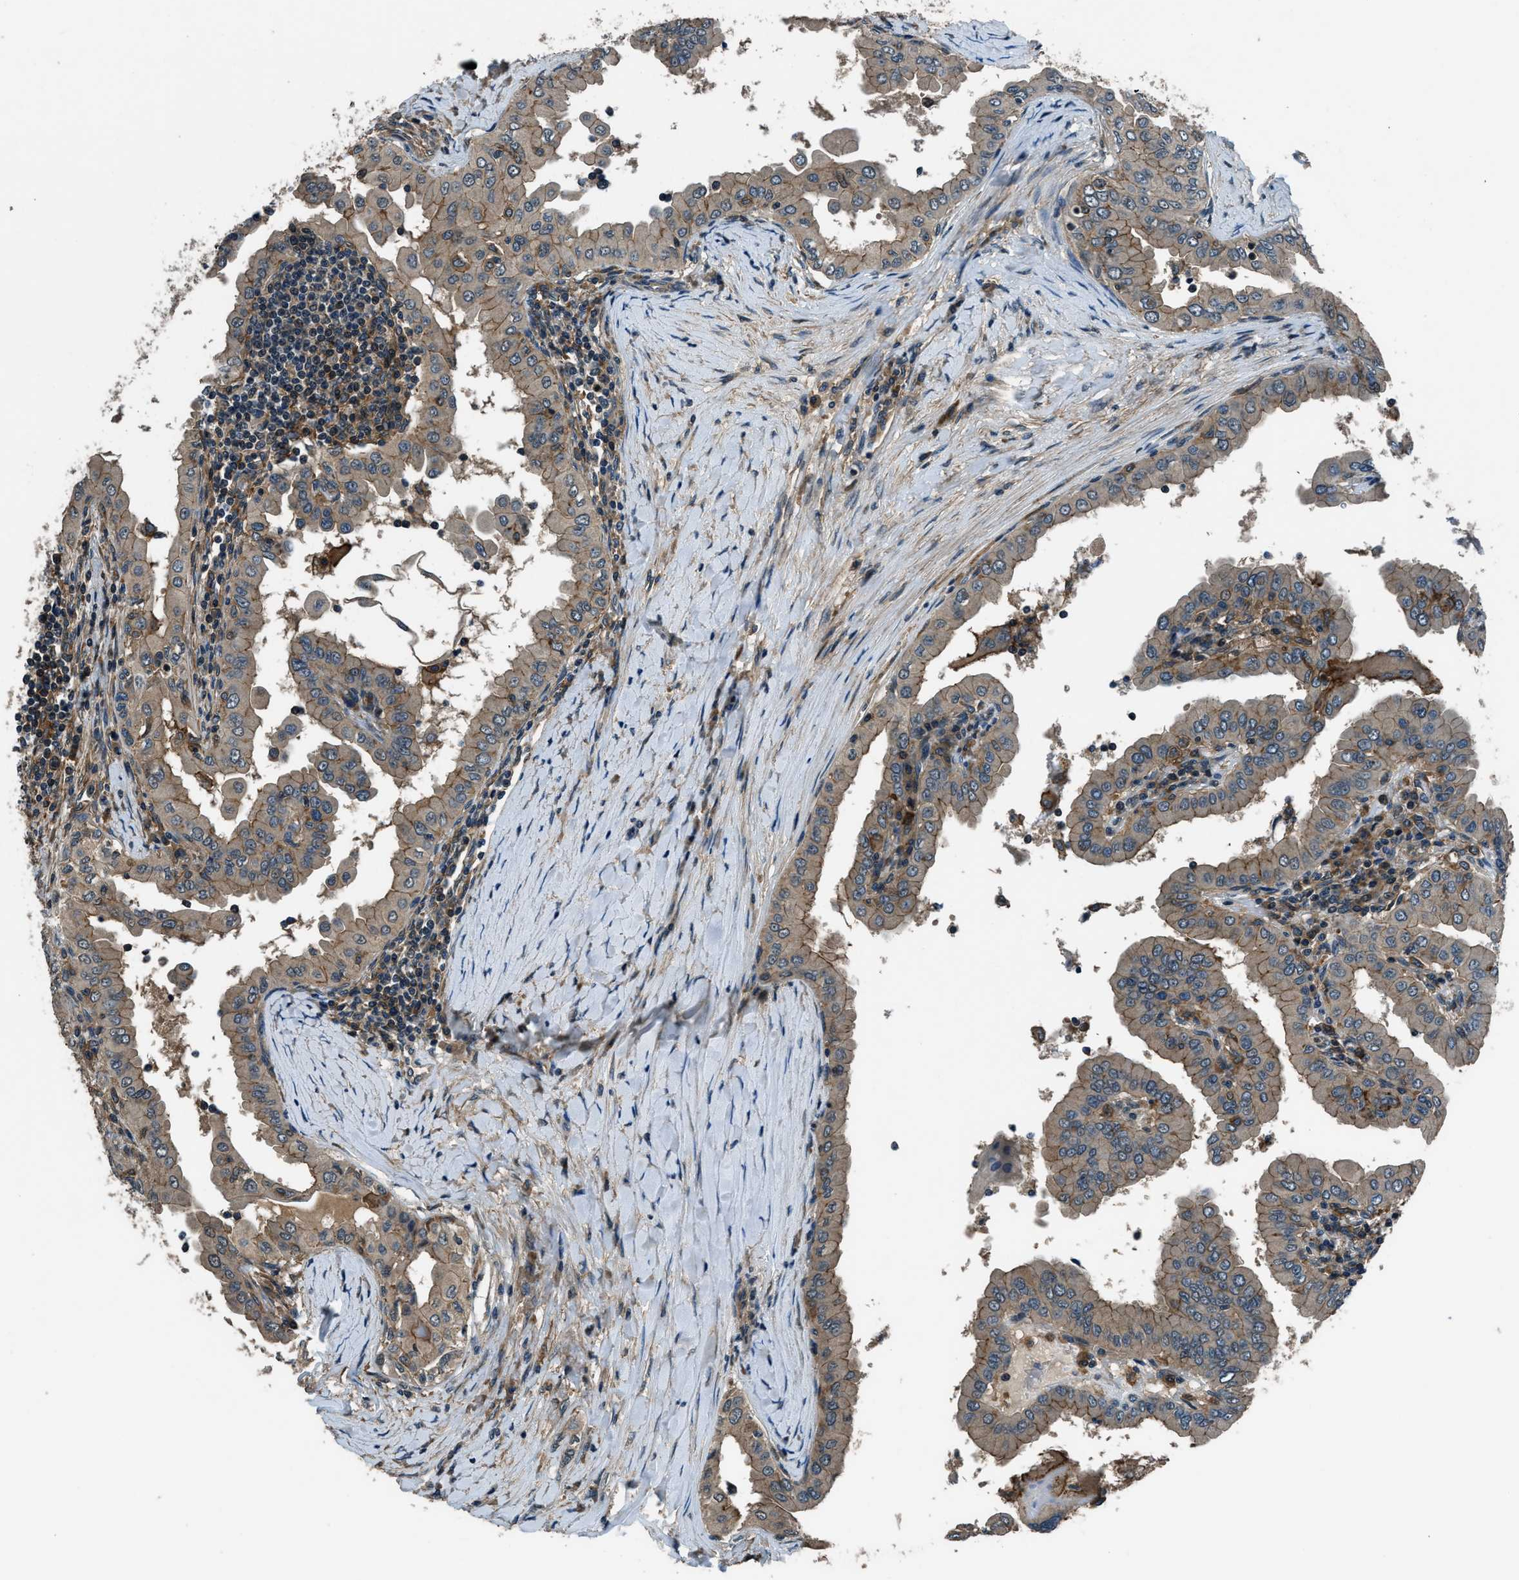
{"staining": {"intensity": "moderate", "quantity": "25%-75%", "location": "cytoplasmic/membranous"}, "tissue": "thyroid cancer", "cell_type": "Tumor cells", "image_type": "cancer", "snomed": [{"axis": "morphology", "description": "Papillary adenocarcinoma, NOS"}, {"axis": "topography", "description": "Thyroid gland"}], "caption": "IHC (DAB) staining of human thyroid cancer displays moderate cytoplasmic/membranous protein staining in about 25%-75% of tumor cells.", "gene": "ARHGEF11", "patient": {"sex": "male", "age": 33}}